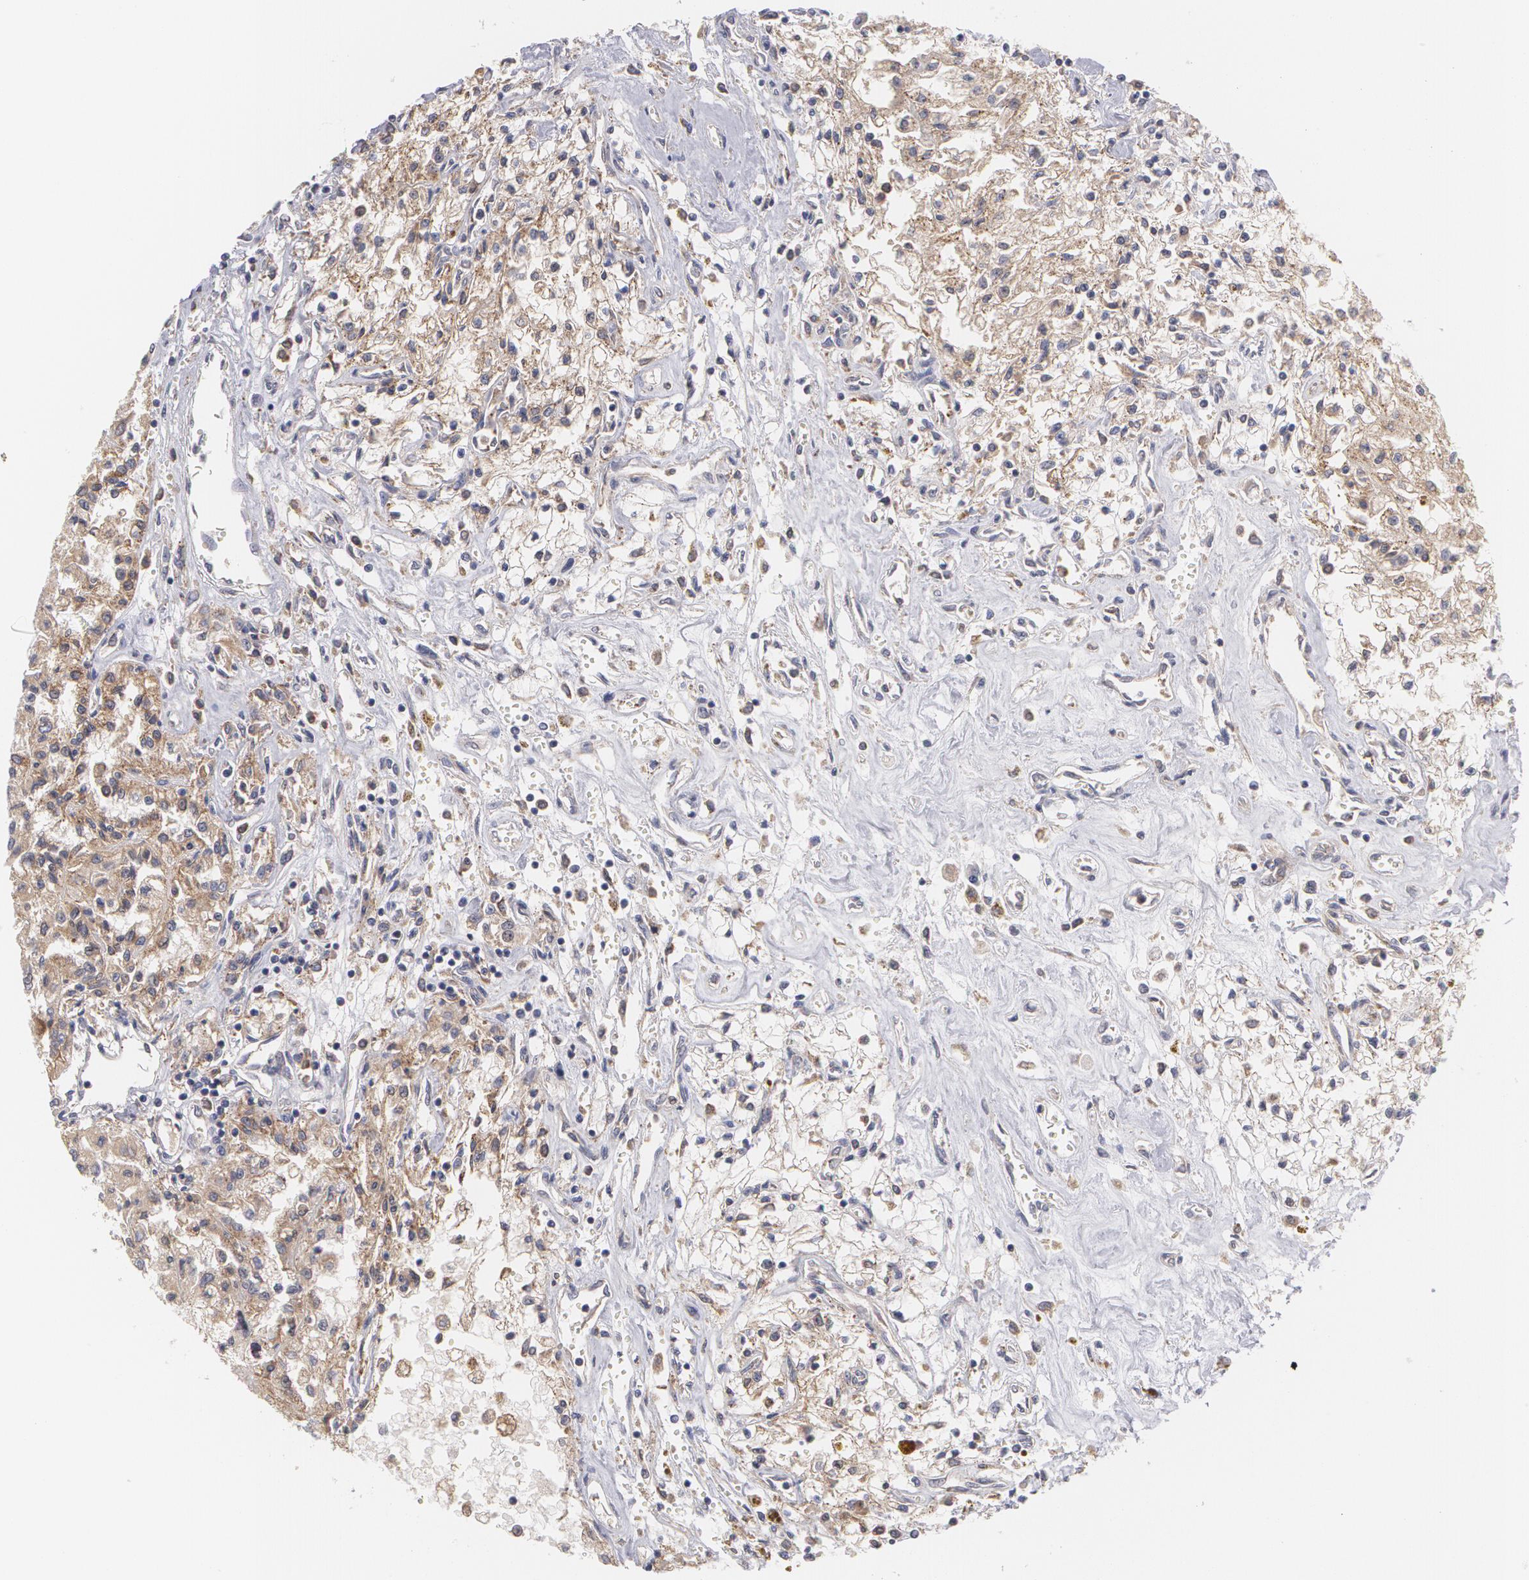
{"staining": {"intensity": "strong", "quantity": ">75%", "location": "cytoplasmic/membranous"}, "tissue": "renal cancer", "cell_type": "Tumor cells", "image_type": "cancer", "snomed": [{"axis": "morphology", "description": "Adenocarcinoma, NOS"}, {"axis": "topography", "description": "Kidney"}], "caption": "Adenocarcinoma (renal) stained with a brown dye exhibits strong cytoplasmic/membranous positive positivity in approximately >75% of tumor cells.", "gene": "MTHFD1", "patient": {"sex": "male", "age": 78}}